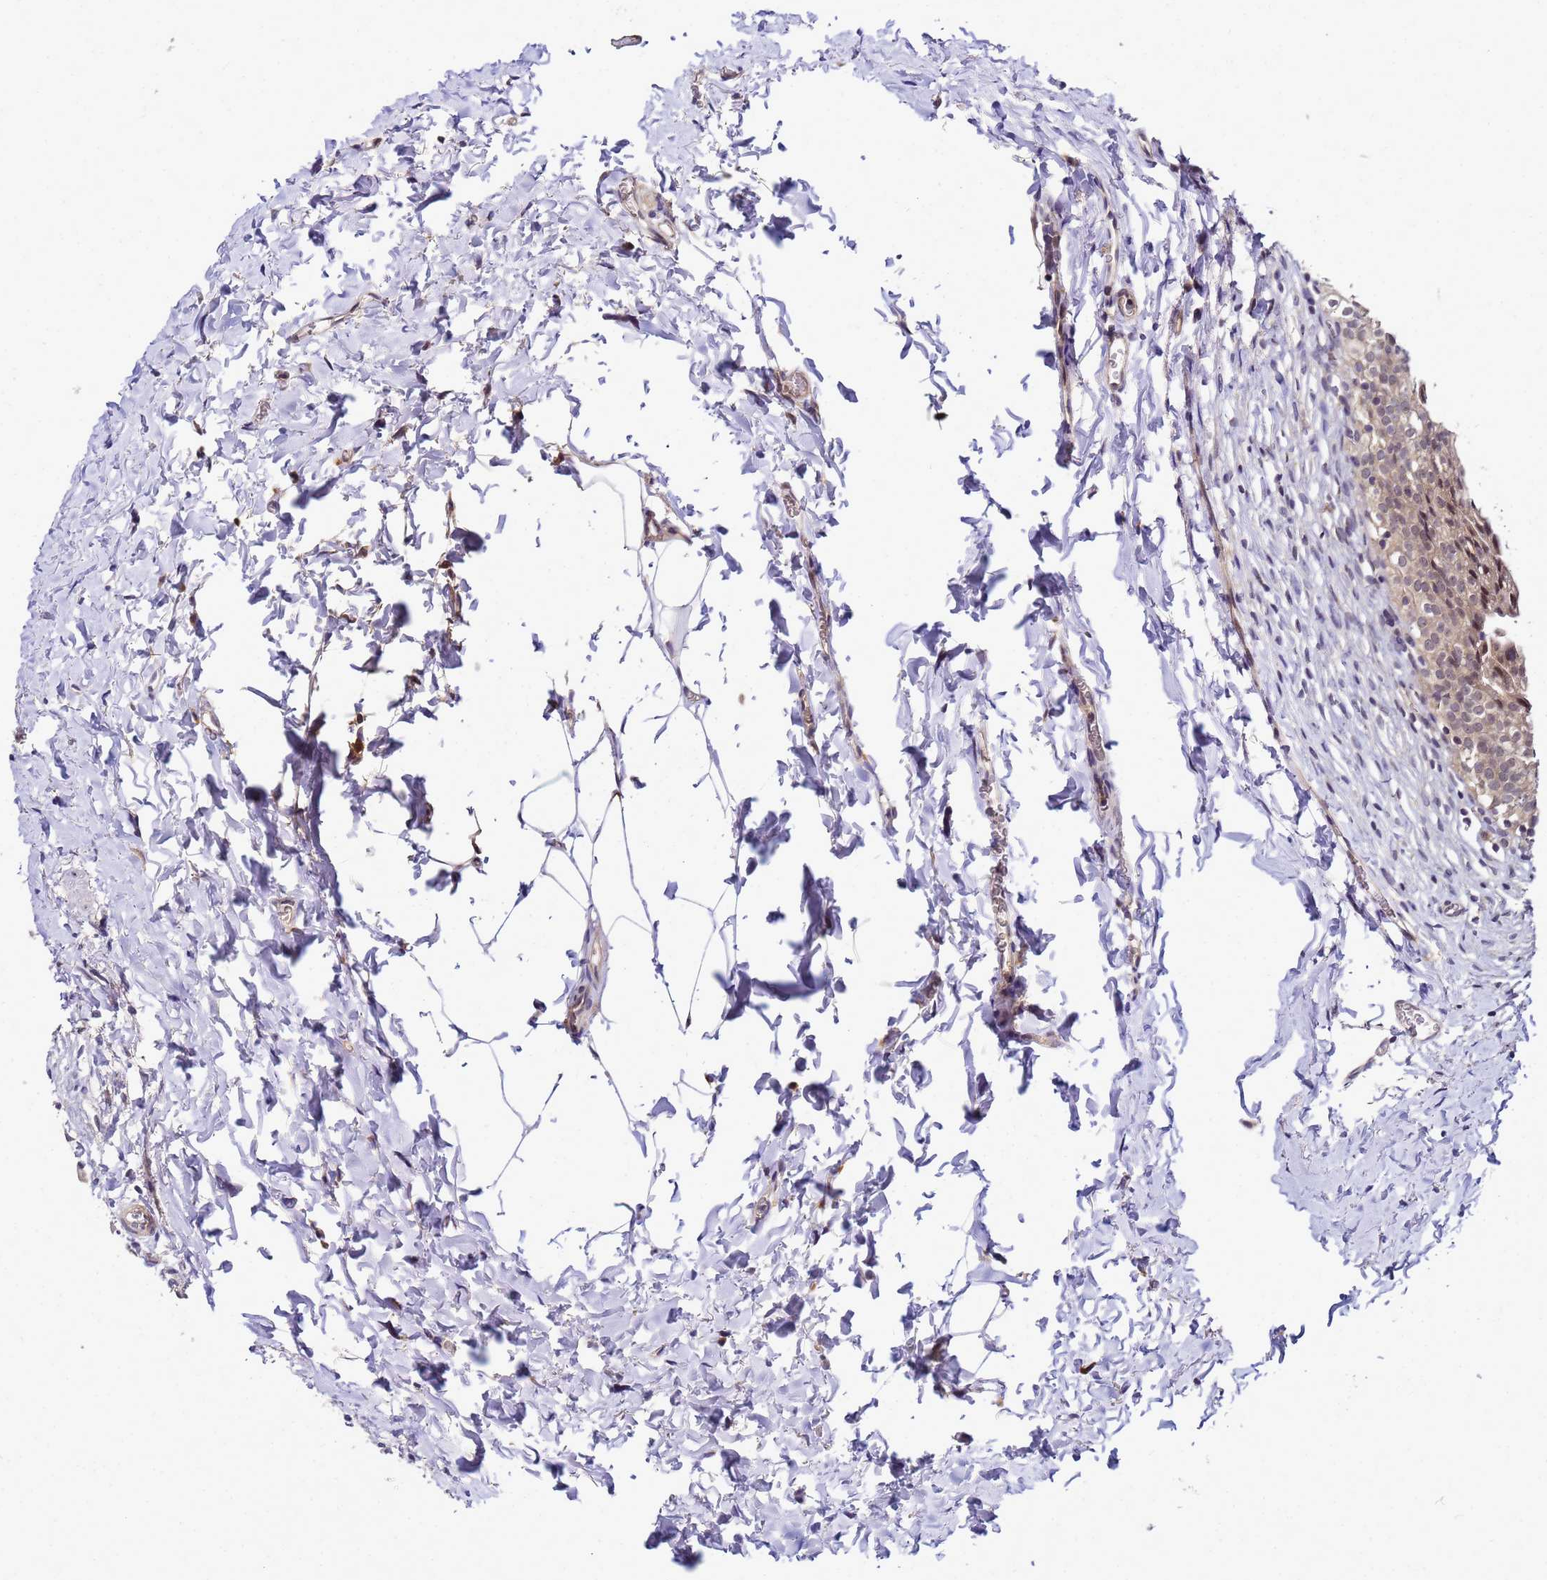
{"staining": {"intensity": "weak", "quantity": ">75%", "location": "cytoplasmic/membranous,nuclear"}, "tissue": "urinary bladder", "cell_type": "Urothelial cells", "image_type": "normal", "snomed": [{"axis": "morphology", "description": "Normal tissue, NOS"}, {"axis": "topography", "description": "Urinary bladder"}], "caption": "Protein expression analysis of unremarkable urinary bladder demonstrates weak cytoplasmic/membranous,nuclear expression in approximately >75% of urothelial cells.", "gene": "SAT1", "patient": {"sex": "male", "age": 55}}